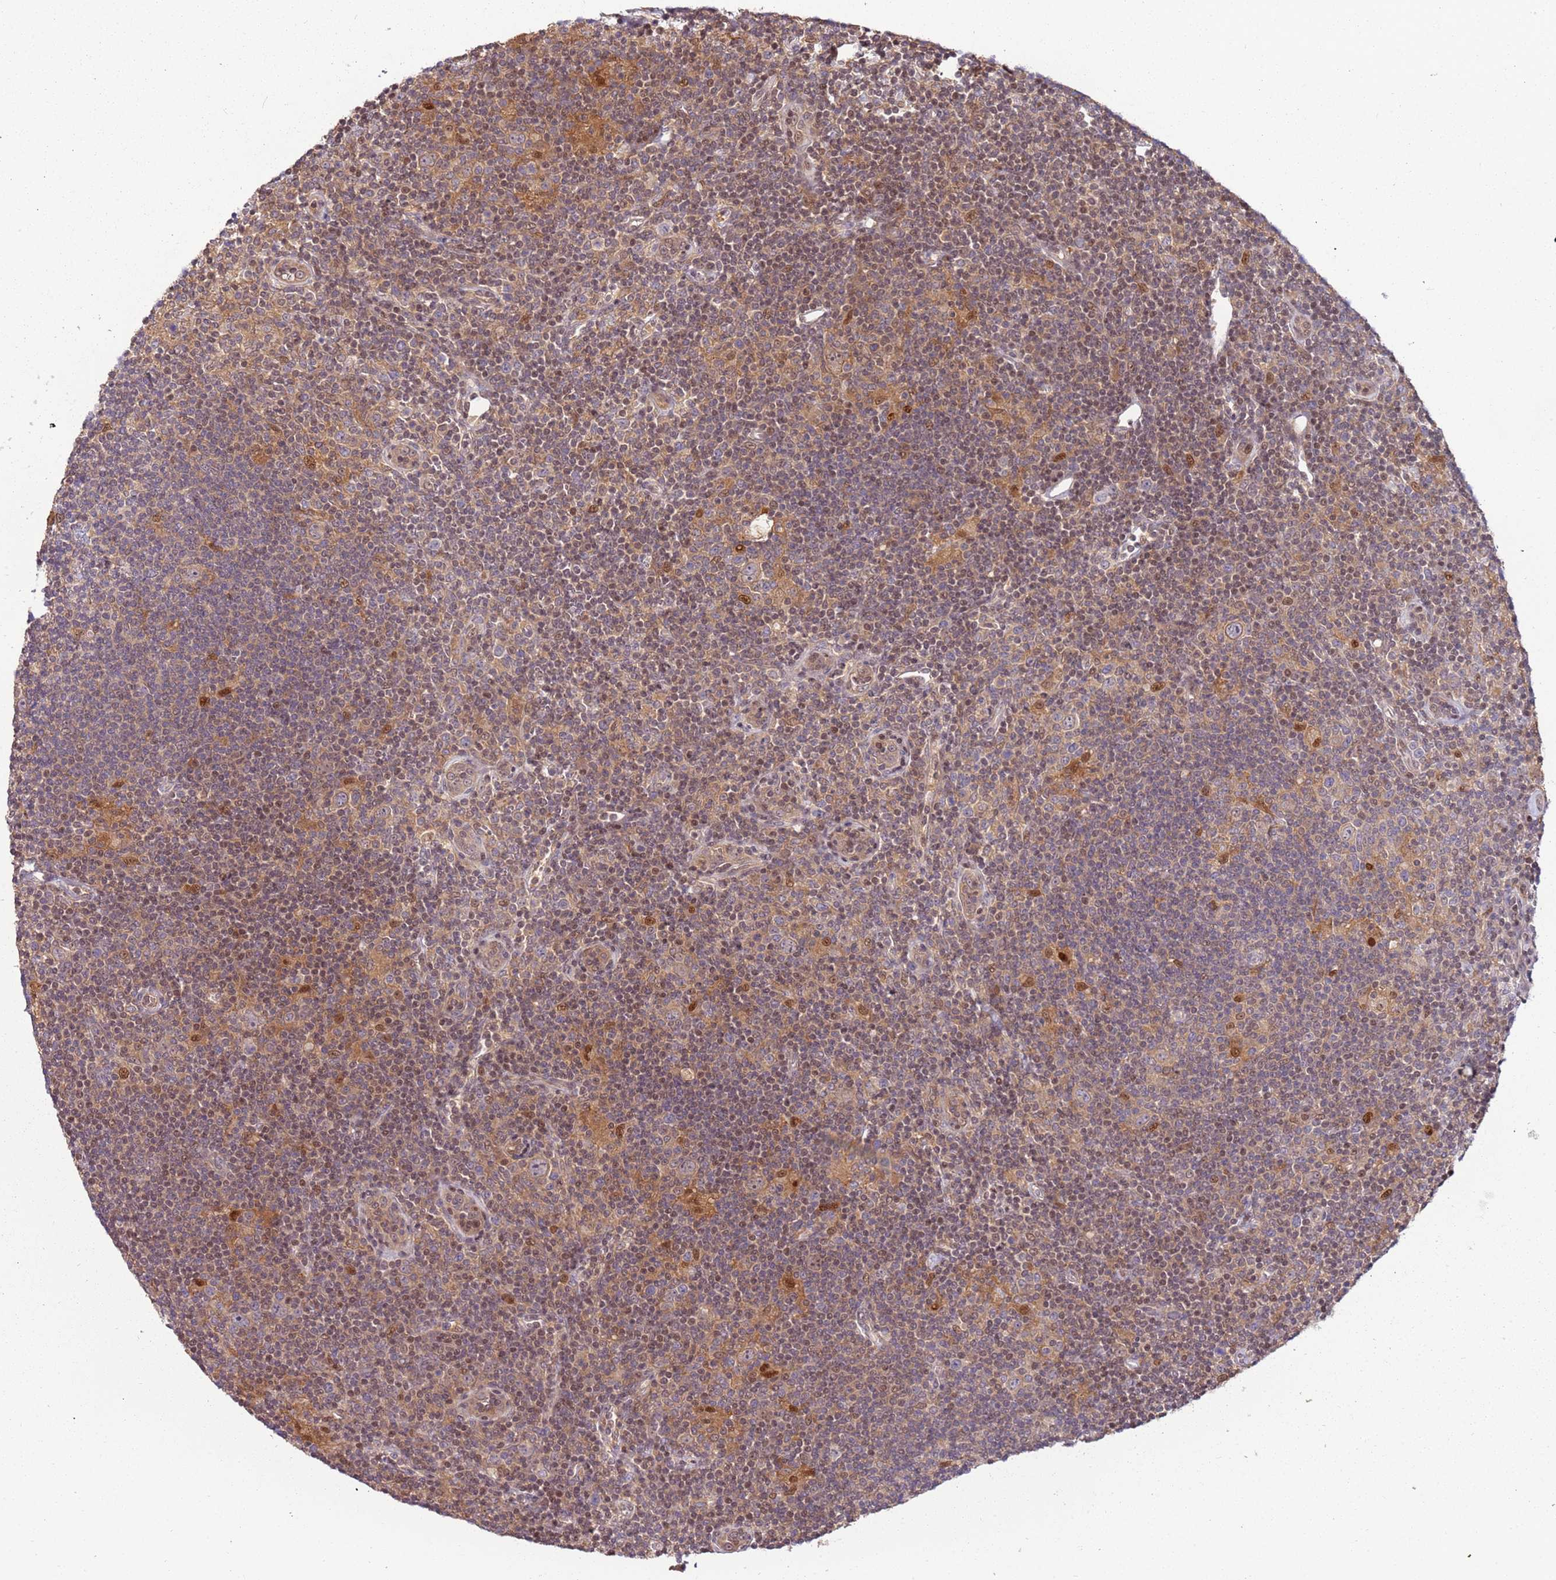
{"staining": {"intensity": "weak", "quantity": "25%-75%", "location": "cytoplasmic/membranous"}, "tissue": "lymphoma", "cell_type": "Tumor cells", "image_type": "cancer", "snomed": [{"axis": "morphology", "description": "Hodgkin's disease, NOS"}, {"axis": "topography", "description": "Lymph node"}], "caption": "This photomicrograph displays Hodgkin's disease stained with immunohistochemistry to label a protein in brown. The cytoplasmic/membranous of tumor cells show weak positivity for the protein. Nuclei are counter-stained blue.", "gene": "GSTO2", "patient": {"sex": "female", "age": 57}}